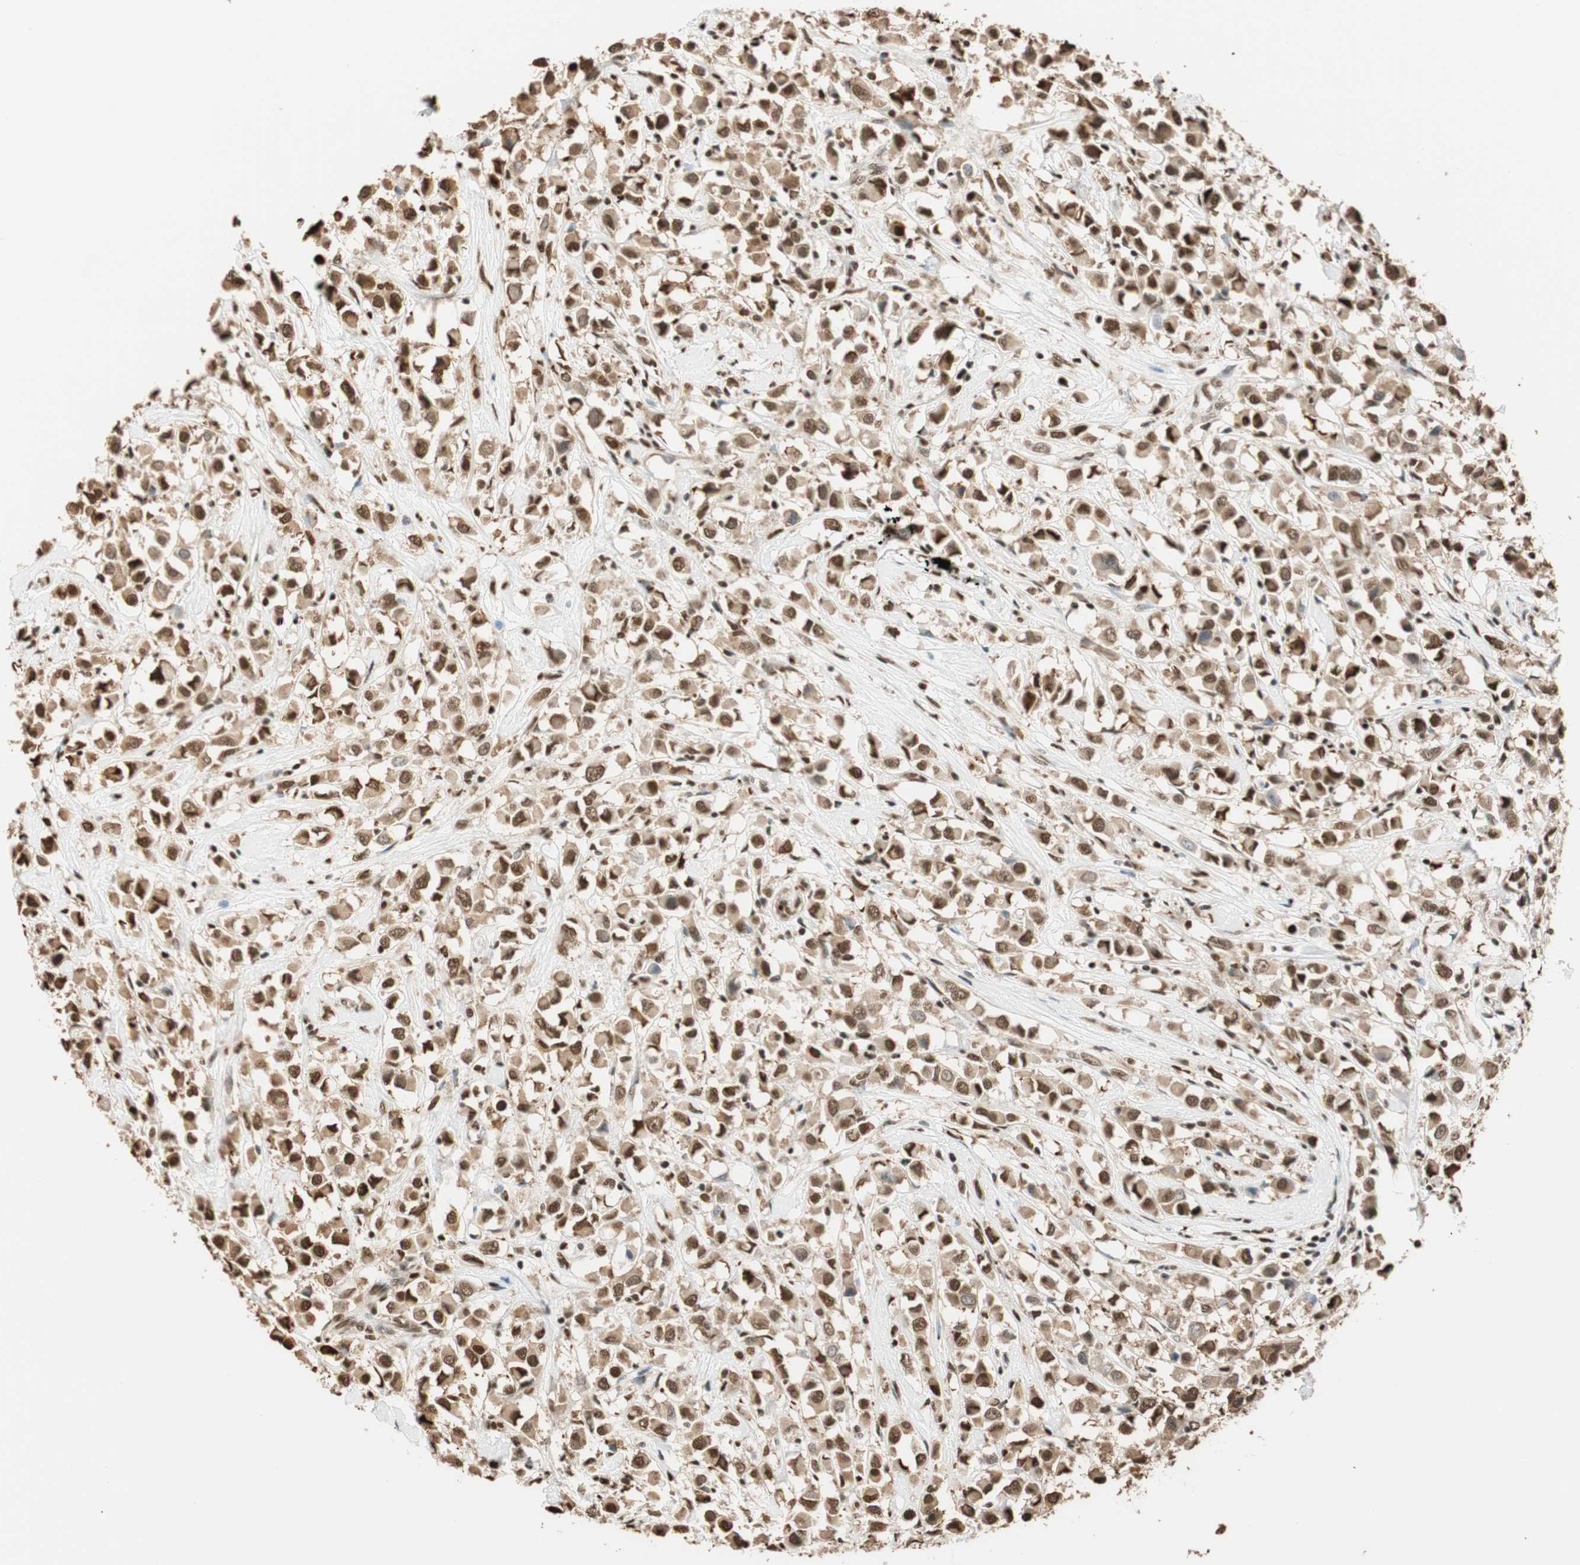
{"staining": {"intensity": "strong", "quantity": ">75%", "location": "cytoplasmic/membranous,nuclear"}, "tissue": "breast cancer", "cell_type": "Tumor cells", "image_type": "cancer", "snomed": [{"axis": "morphology", "description": "Duct carcinoma"}, {"axis": "topography", "description": "Breast"}], "caption": "This is a photomicrograph of immunohistochemistry staining of intraductal carcinoma (breast), which shows strong expression in the cytoplasmic/membranous and nuclear of tumor cells.", "gene": "FANCG", "patient": {"sex": "female", "age": 61}}